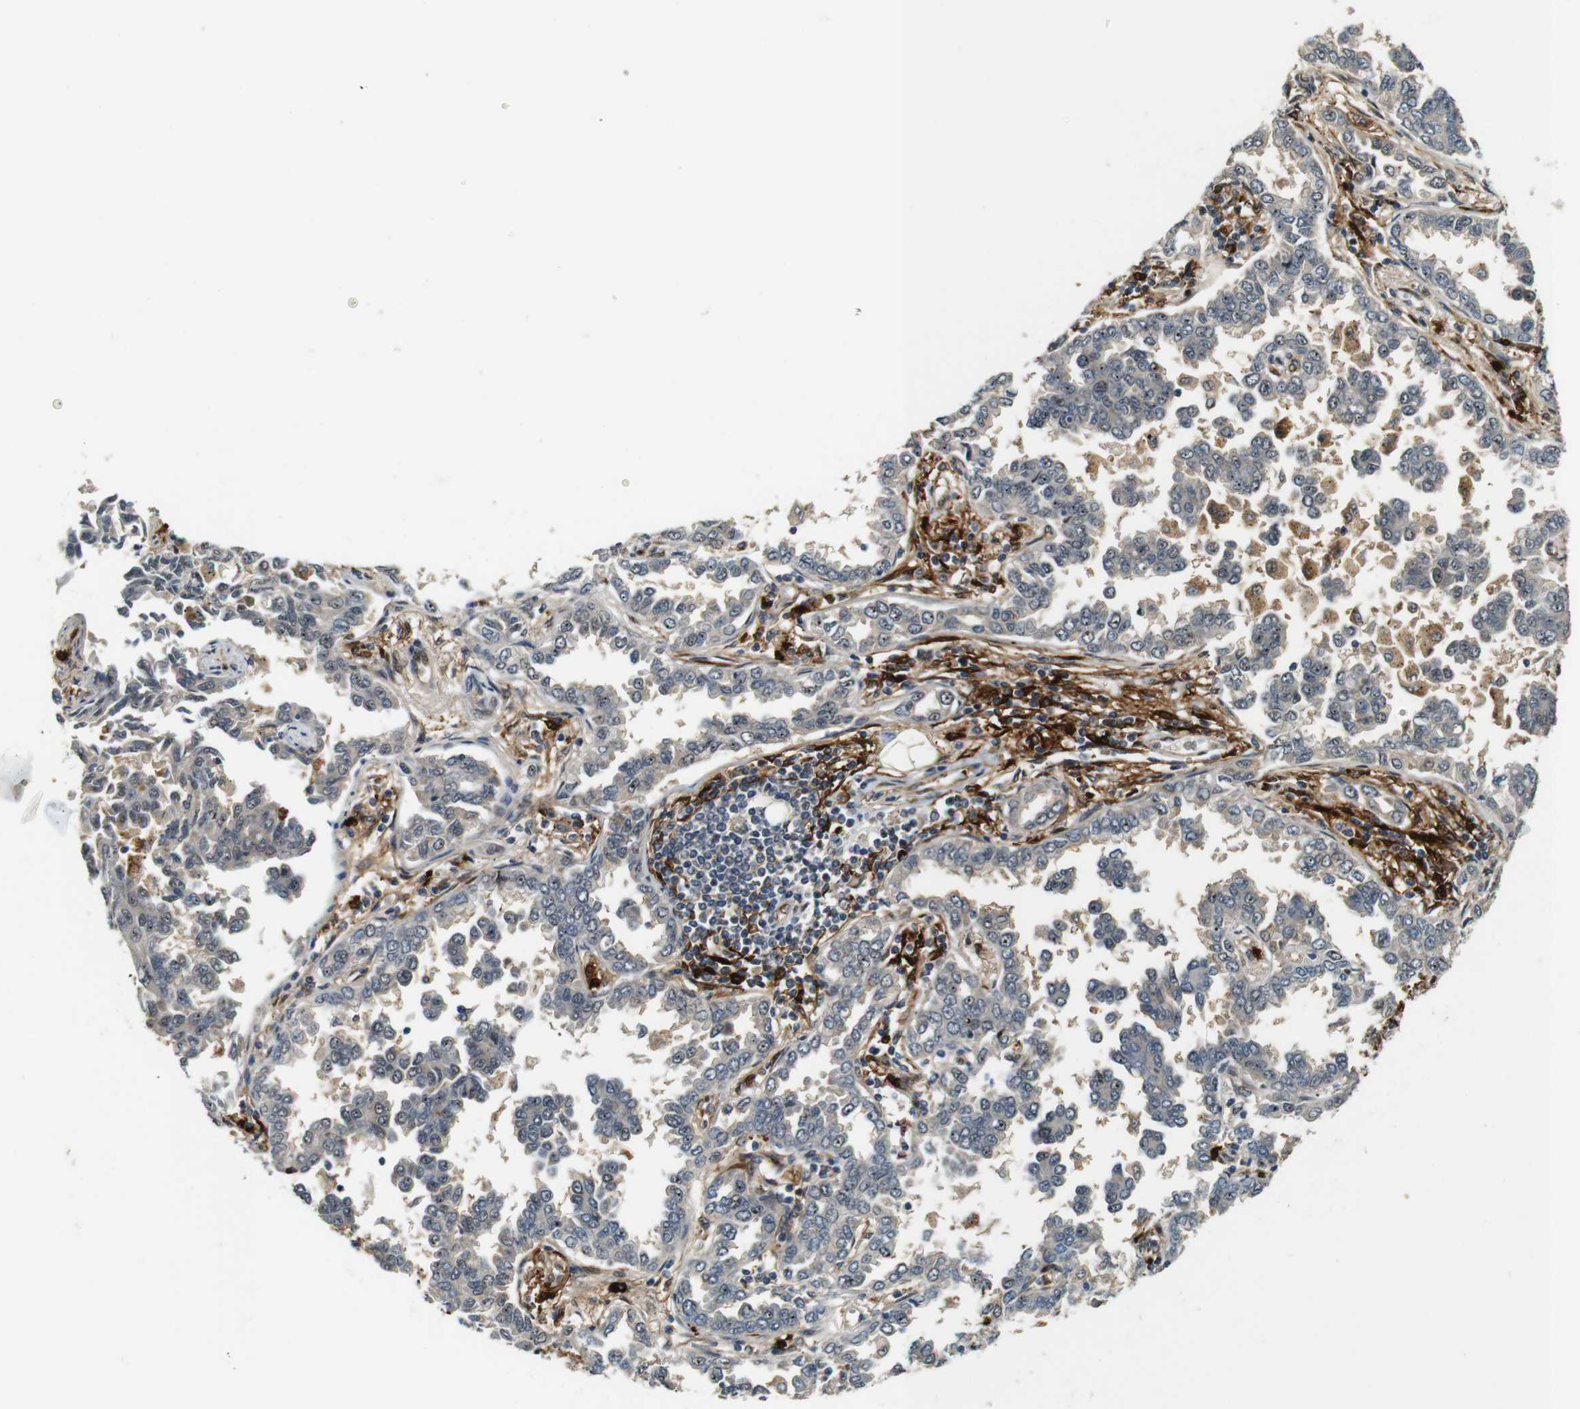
{"staining": {"intensity": "weak", "quantity": "<25%", "location": "cytoplasmic/membranous"}, "tissue": "lung cancer", "cell_type": "Tumor cells", "image_type": "cancer", "snomed": [{"axis": "morphology", "description": "Normal tissue, NOS"}, {"axis": "morphology", "description": "Adenocarcinoma, NOS"}, {"axis": "topography", "description": "Lung"}], "caption": "This photomicrograph is of lung cancer (adenocarcinoma) stained with immunohistochemistry (IHC) to label a protein in brown with the nuclei are counter-stained blue. There is no expression in tumor cells.", "gene": "LXN", "patient": {"sex": "male", "age": 59}}